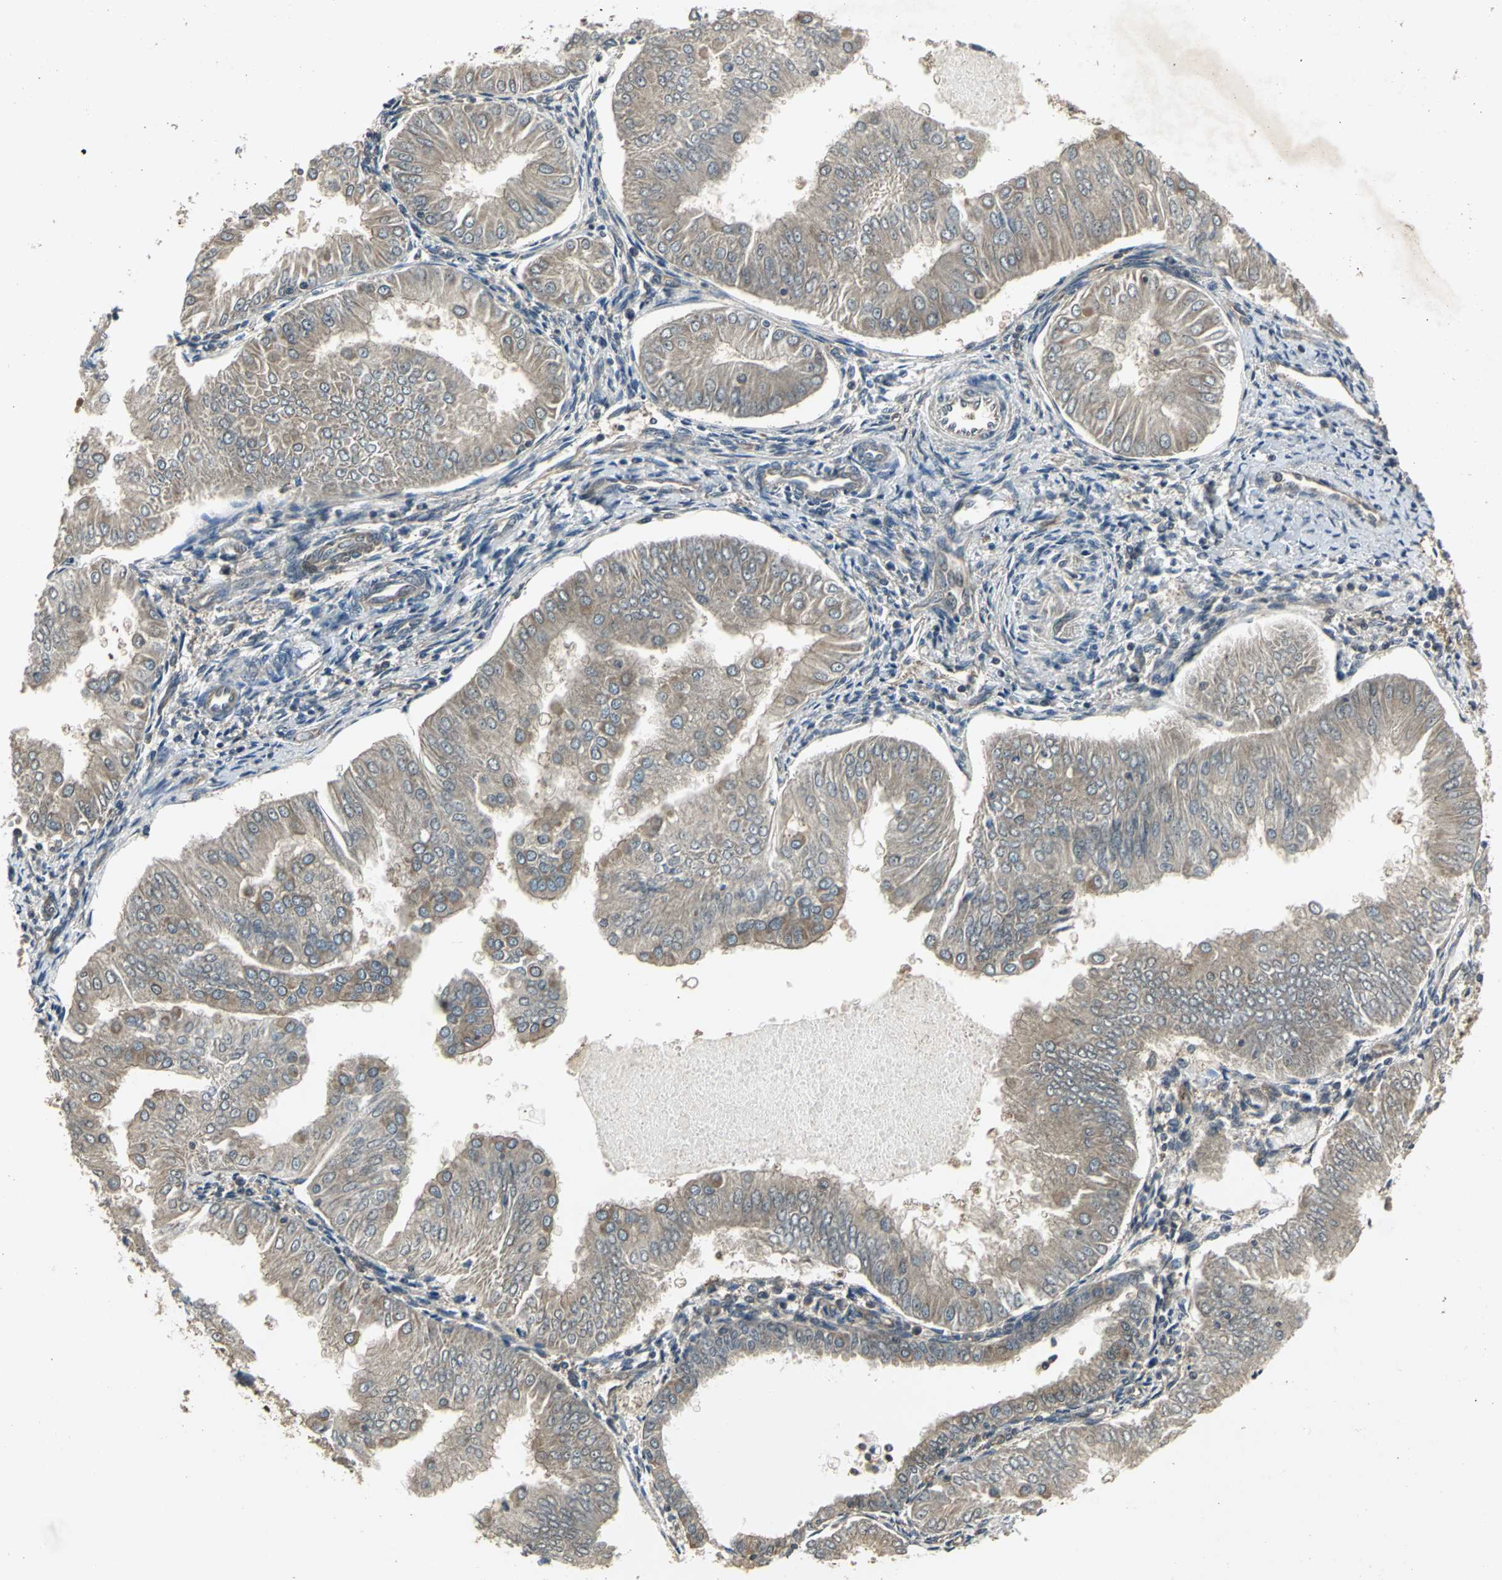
{"staining": {"intensity": "moderate", "quantity": ">75%", "location": "cytoplasmic/membranous"}, "tissue": "endometrial cancer", "cell_type": "Tumor cells", "image_type": "cancer", "snomed": [{"axis": "morphology", "description": "Adenocarcinoma, NOS"}, {"axis": "topography", "description": "Endometrium"}], "caption": "This is a histology image of immunohistochemistry (IHC) staining of adenocarcinoma (endometrial), which shows moderate expression in the cytoplasmic/membranous of tumor cells.", "gene": "PFDN1", "patient": {"sex": "female", "age": 53}}